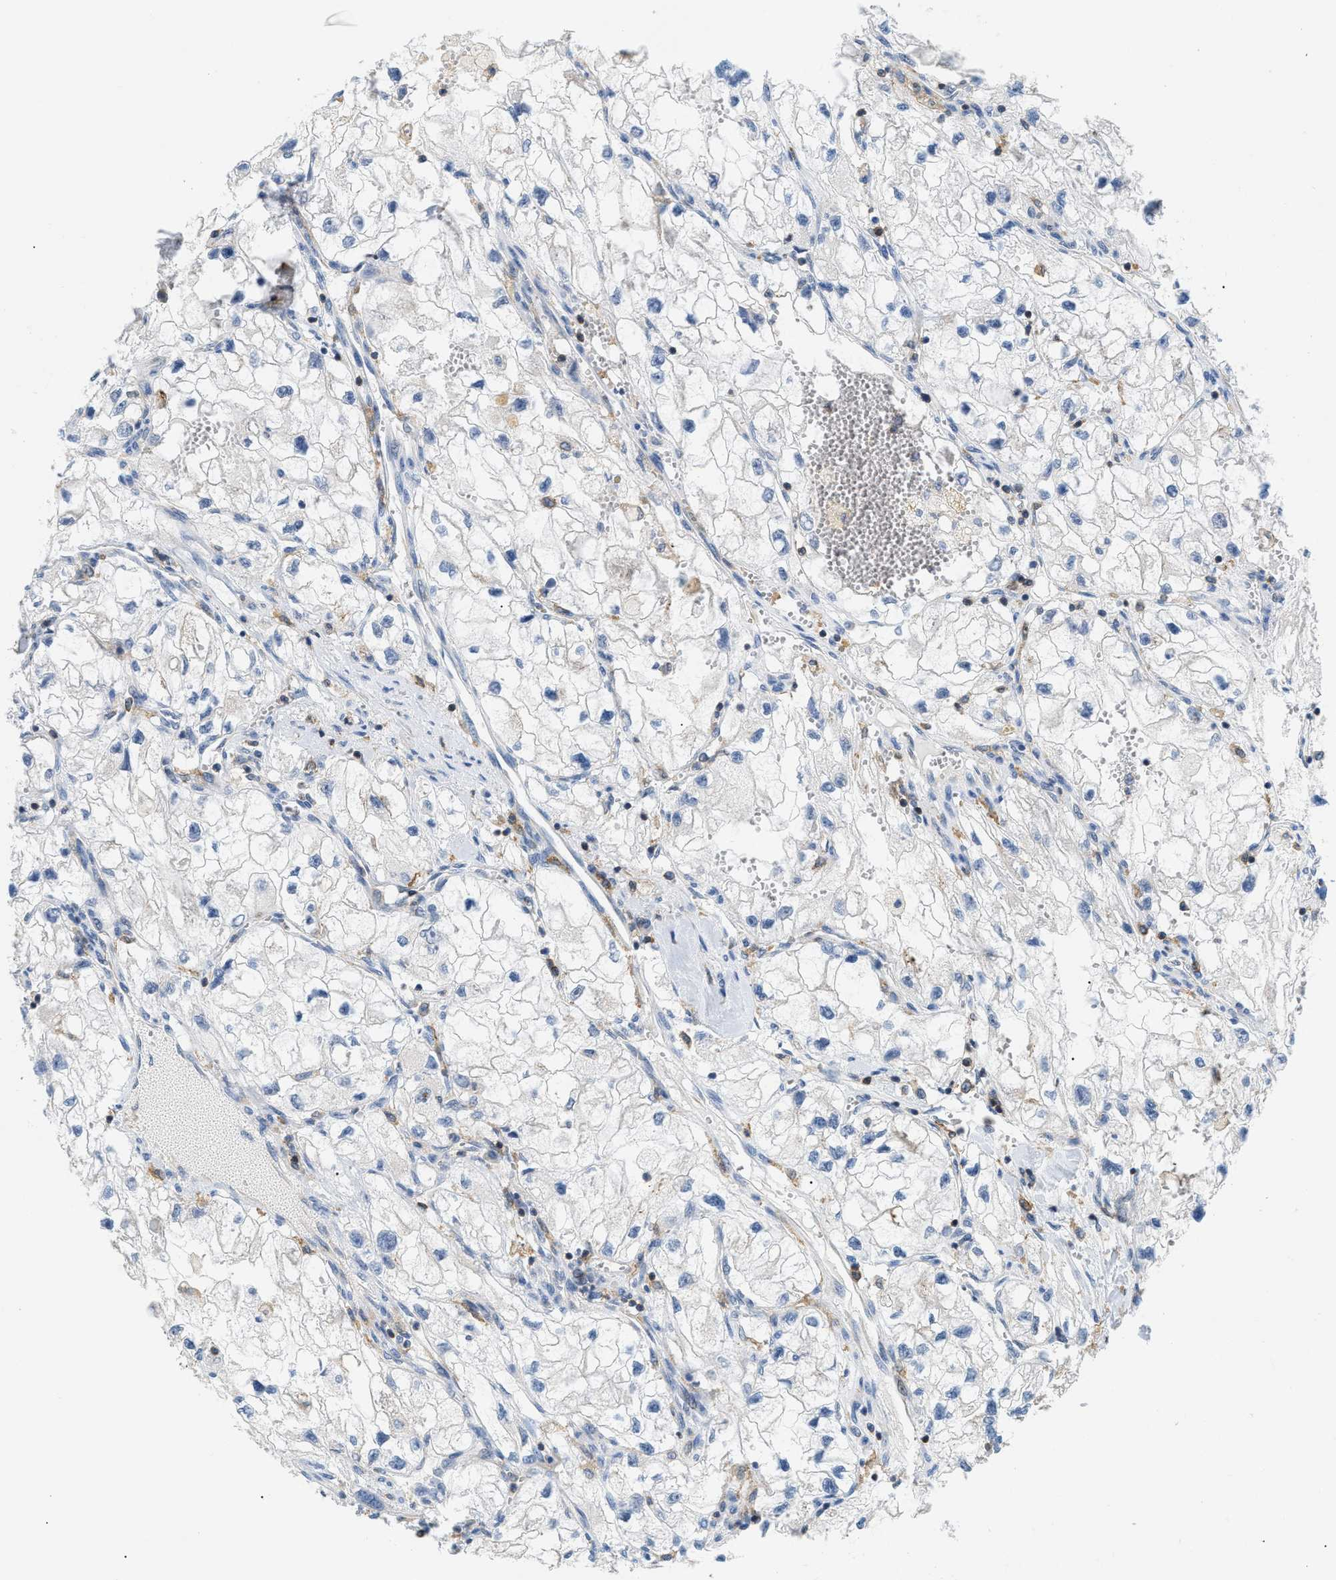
{"staining": {"intensity": "negative", "quantity": "none", "location": "none"}, "tissue": "renal cancer", "cell_type": "Tumor cells", "image_type": "cancer", "snomed": [{"axis": "morphology", "description": "Adenocarcinoma, NOS"}, {"axis": "topography", "description": "Kidney"}], "caption": "Tumor cells are negative for protein expression in human renal adenocarcinoma. Brightfield microscopy of immunohistochemistry (IHC) stained with DAB (3,3'-diaminobenzidine) (brown) and hematoxylin (blue), captured at high magnification.", "gene": "INPP5D", "patient": {"sex": "female", "age": 70}}